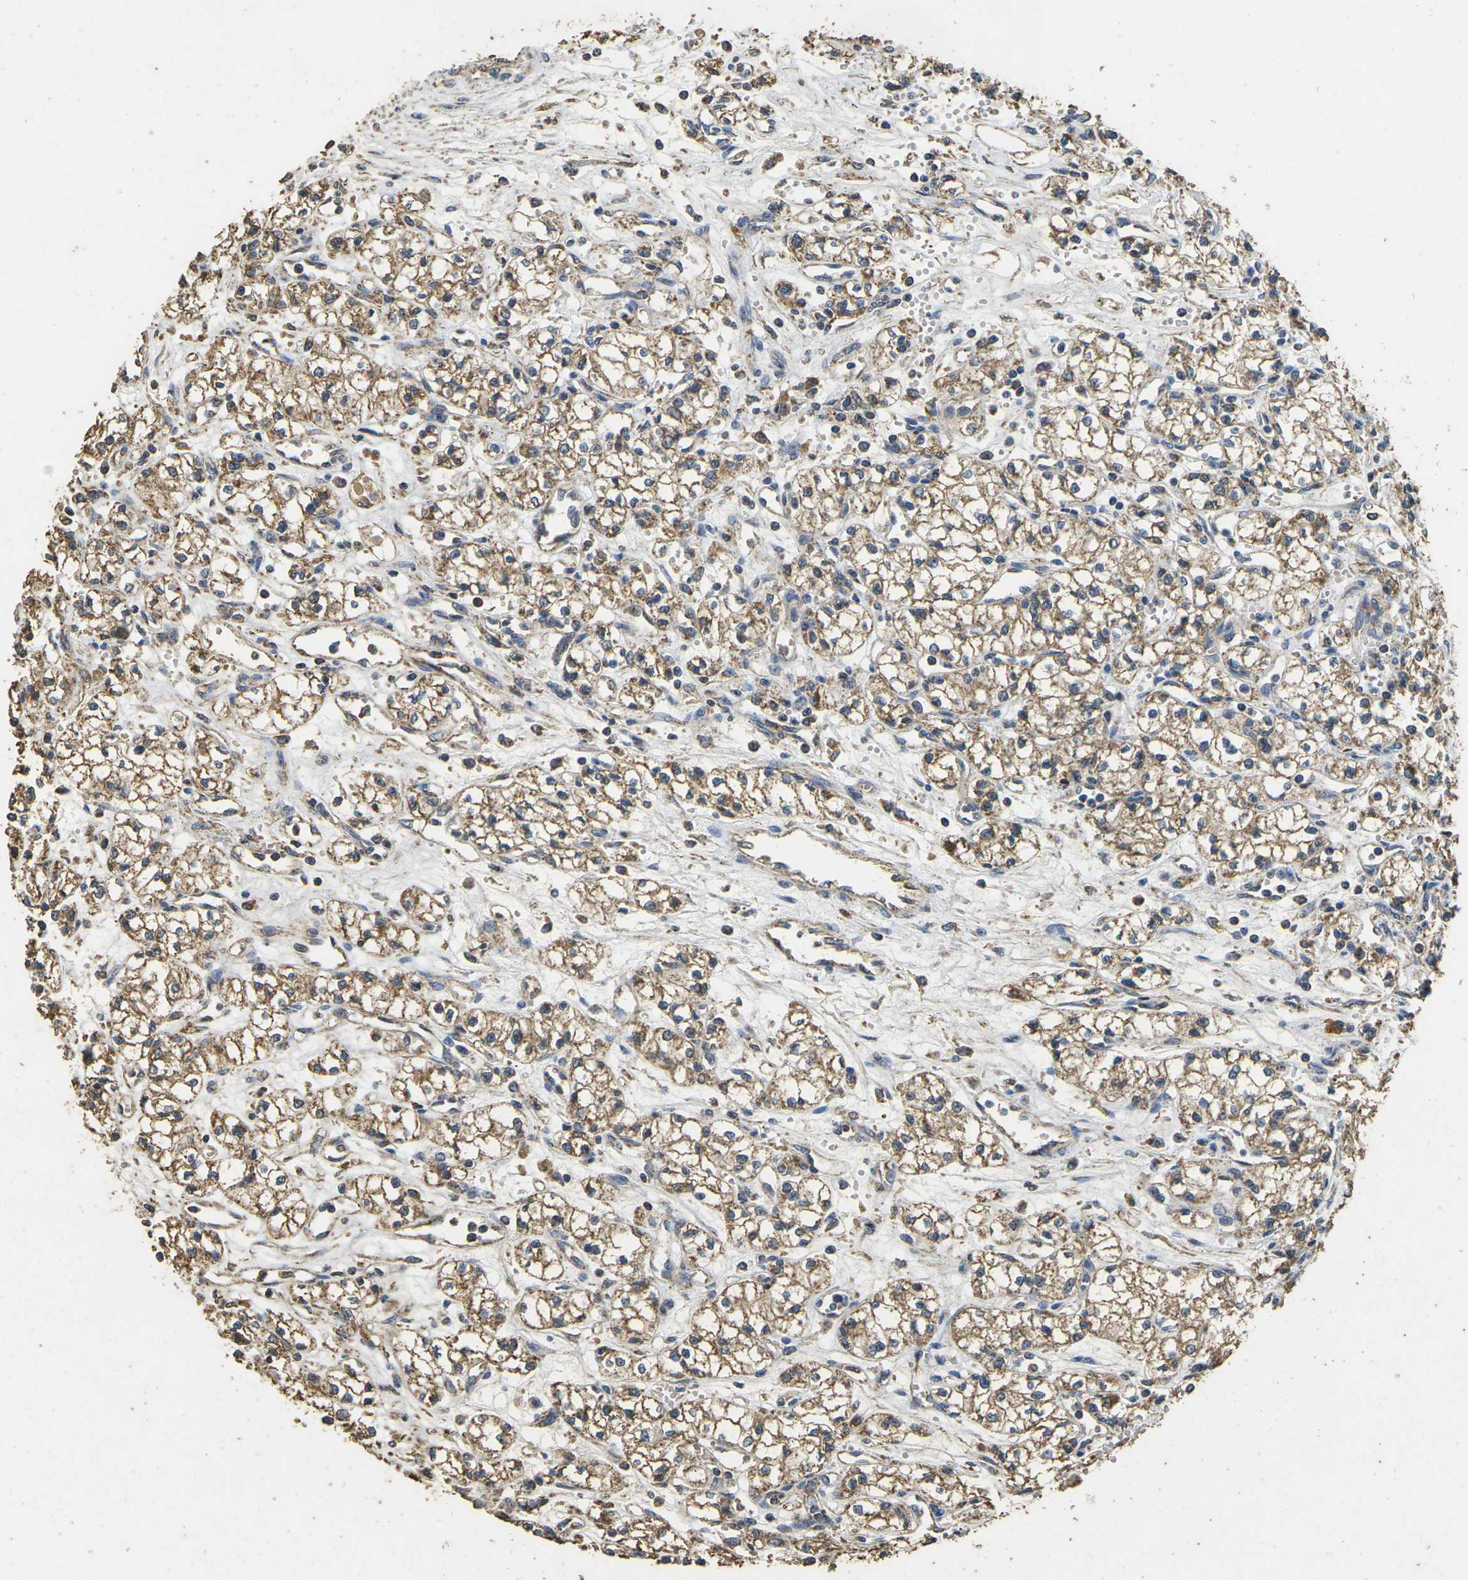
{"staining": {"intensity": "moderate", "quantity": ">75%", "location": "cytoplasmic/membranous"}, "tissue": "renal cancer", "cell_type": "Tumor cells", "image_type": "cancer", "snomed": [{"axis": "morphology", "description": "Normal tissue, NOS"}, {"axis": "morphology", "description": "Adenocarcinoma, NOS"}, {"axis": "topography", "description": "Kidney"}], "caption": "Renal cancer stained for a protein displays moderate cytoplasmic/membranous positivity in tumor cells.", "gene": "MAPK11", "patient": {"sex": "male", "age": 59}}